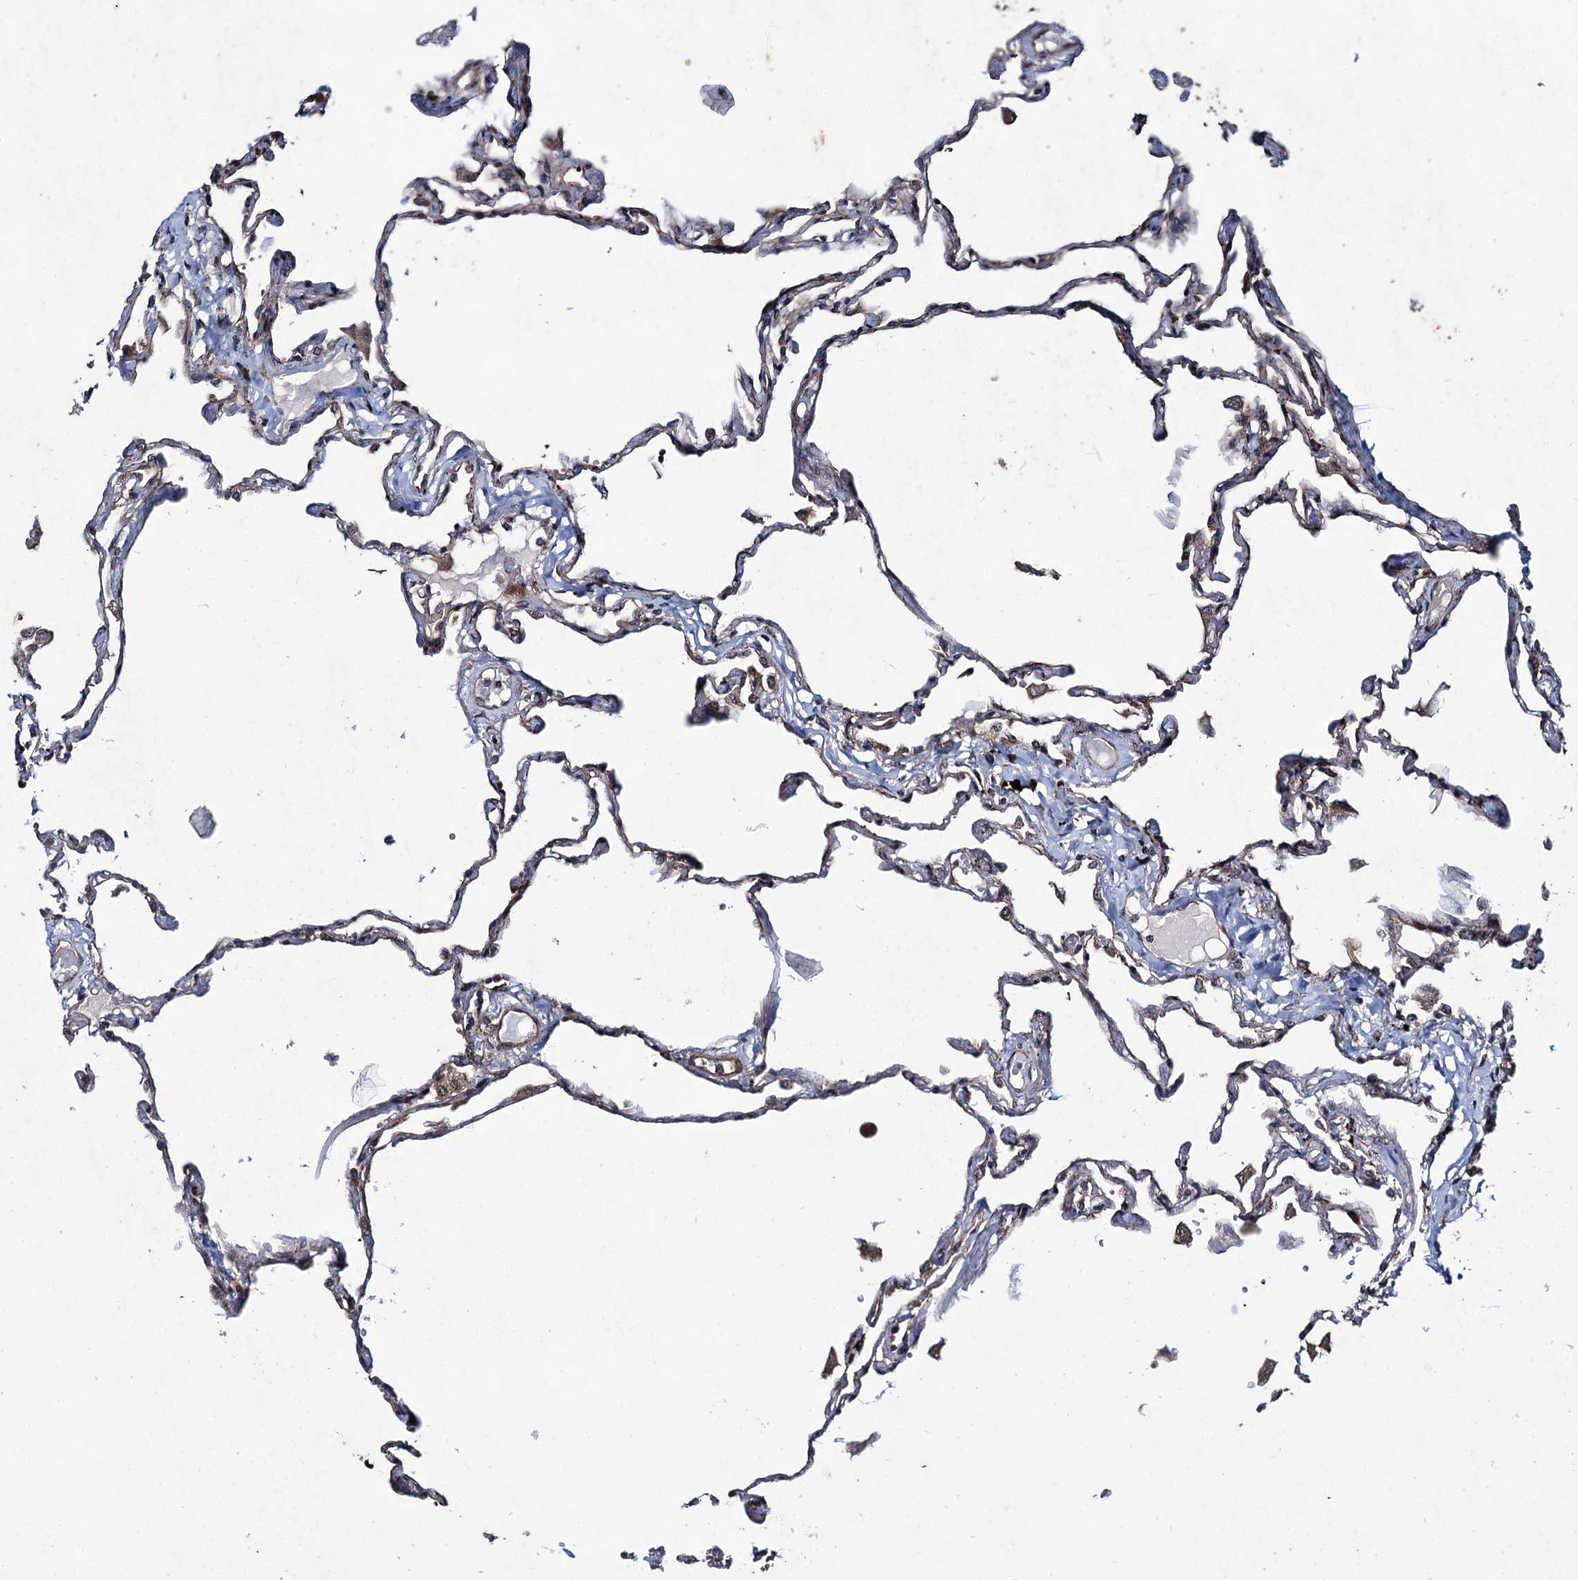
{"staining": {"intensity": "weak", "quantity": "25%-75%", "location": "cytoplasmic/membranous"}, "tissue": "lung", "cell_type": "Alveolar cells", "image_type": "normal", "snomed": [{"axis": "morphology", "description": "Normal tissue, NOS"}, {"axis": "topography", "description": "Lung"}], "caption": "Normal lung was stained to show a protein in brown. There is low levels of weak cytoplasmic/membranous staining in approximately 25%-75% of alveolar cells. The staining is performed using DAB (3,3'-diaminobenzidine) brown chromogen to label protein expression. The nuclei are counter-stained blue using hematoxylin.", "gene": "HAUS1", "patient": {"sex": "female", "age": 67}}